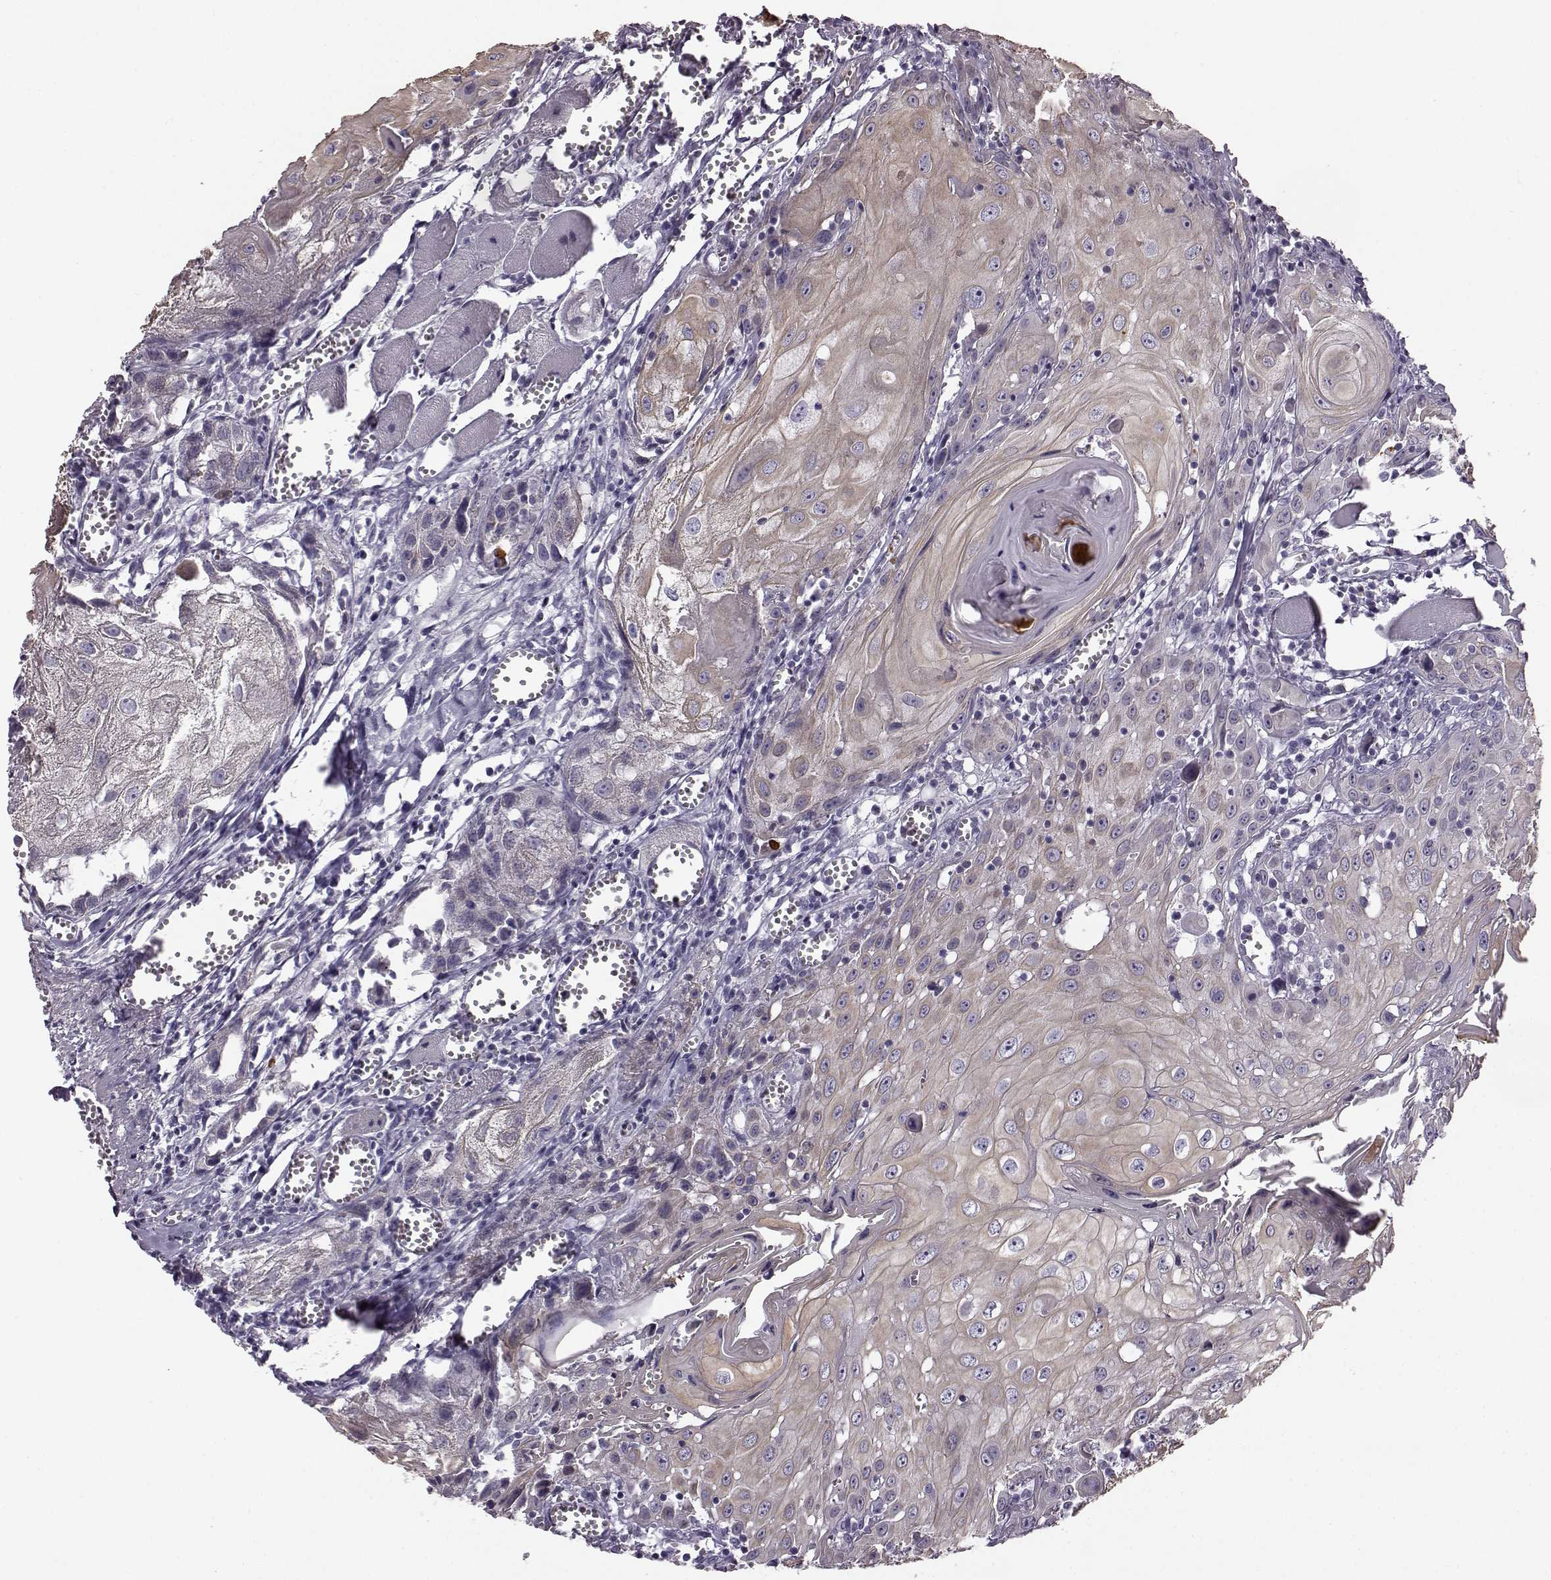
{"staining": {"intensity": "weak", "quantity": ">75%", "location": "cytoplasmic/membranous"}, "tissue": "head and neck cancer", "cell_type": "Tumor cells", "image_type": "cancer", "snomed": [{"axis": "morphology", "description": "Squamous cell carcinoma, NOS"}, {"axis": "topography", "description": "Head-Neck"}], "caption": "DAB immunohistochemical staining of head and neck cancer displays weak cytoplasmic/membranous protein positivity in about >75% of tumor cells.", "gene": "ODAD4", "patient": {"sex": "female", "age": 80}}